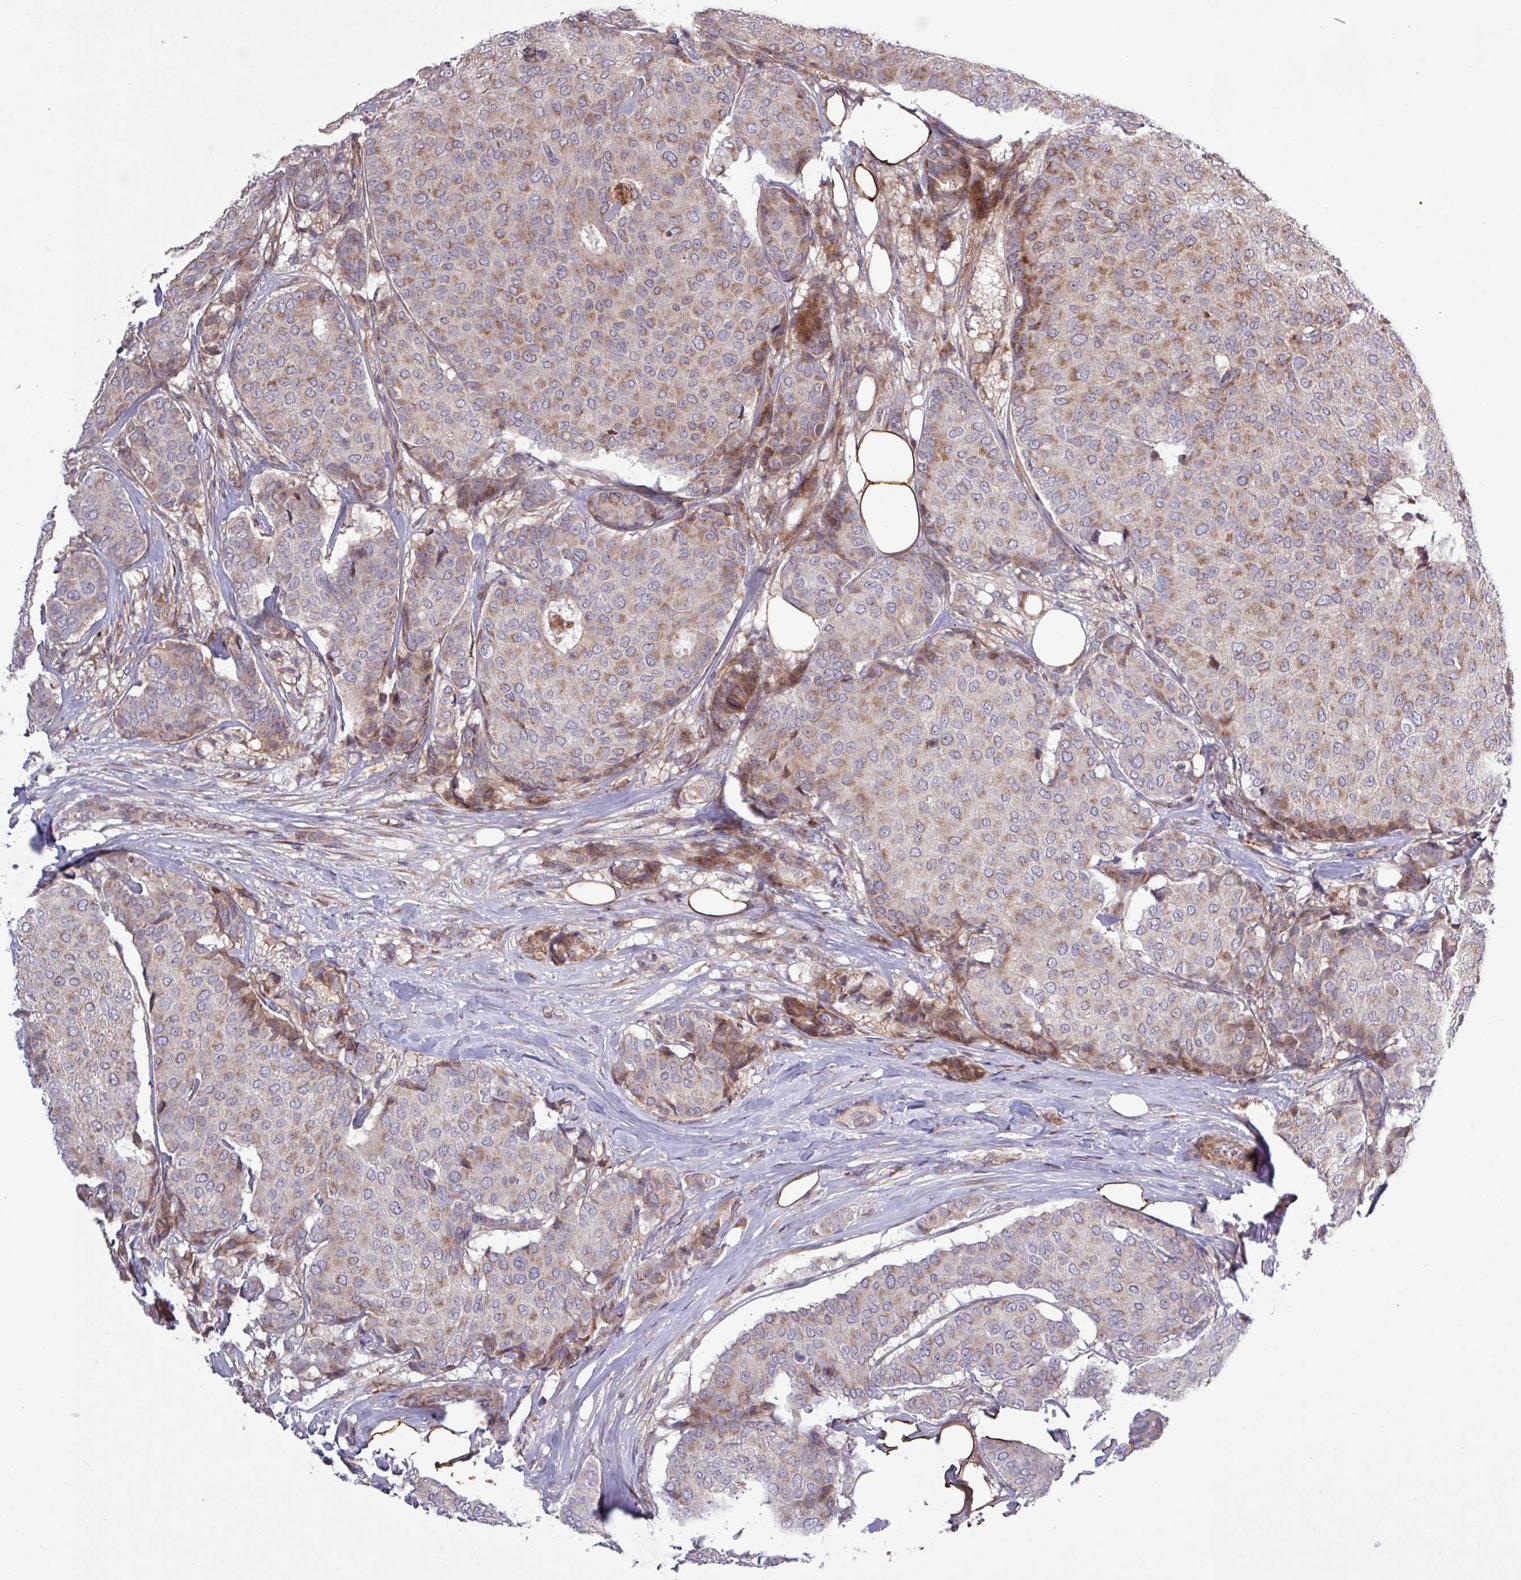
{"staining": {"intensity": "moderate", "quantity": "25%-75%", "location": "cytoplasmic/membranous"}, "tissue": "breast cancer", "cell_type": "Tumor cells", "image_type": "cancer", "snomed": [{"axis": "morphology", "description": "Duct carcinoma"}, {"axis": "topography", "description": "Breast"}], "caption": "Protein staining of breast cancer tissue reveals moderate cytoplasmic/membranous positivity in about 25%-75% of tumor cells.", "gene": "TNFSF12", "patient": {"sex": "female", "age": 75}}